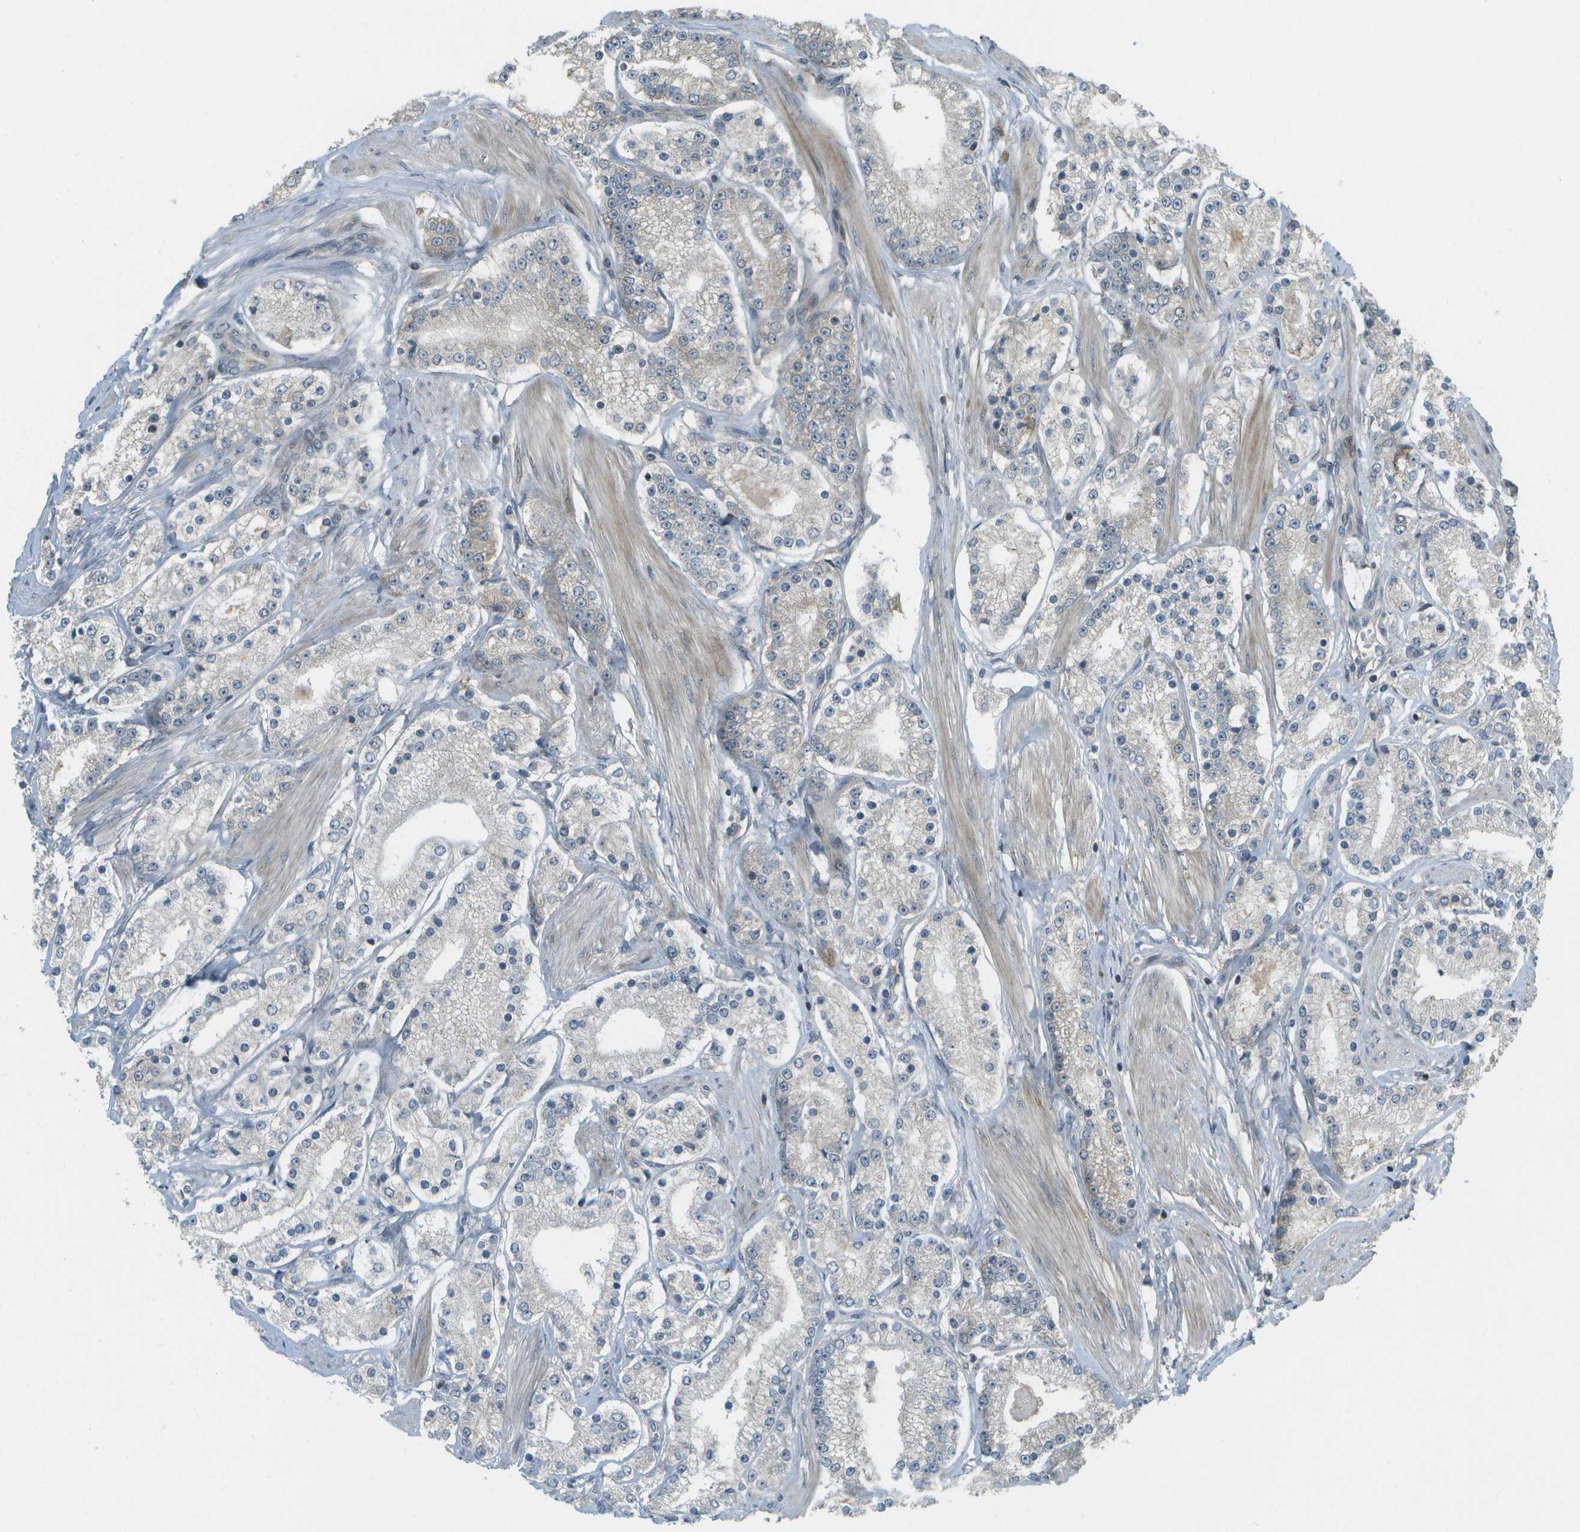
{"staining": {"intensity": "weak", "quantity": "25%-75%", "location": "cytoplasmic/membranous"}, "tissue": "prostate cancer", "cell_type": "Tumor cells", "image_type": "cancer", "snomed": [{"axis": "morphology", "description": "Adenocarcinoma, Low grade"}, {"axis": "topography", "description": "Prostate"}], "caption": "The micrograph shows a brown stain indicating the presence of a protein in the cytoplasmic/membranous of tumor cells in low-grade adenocarcinoma (prostate).", "gene": "WNK2", "patient": {"sex": "male", "age": 63}}